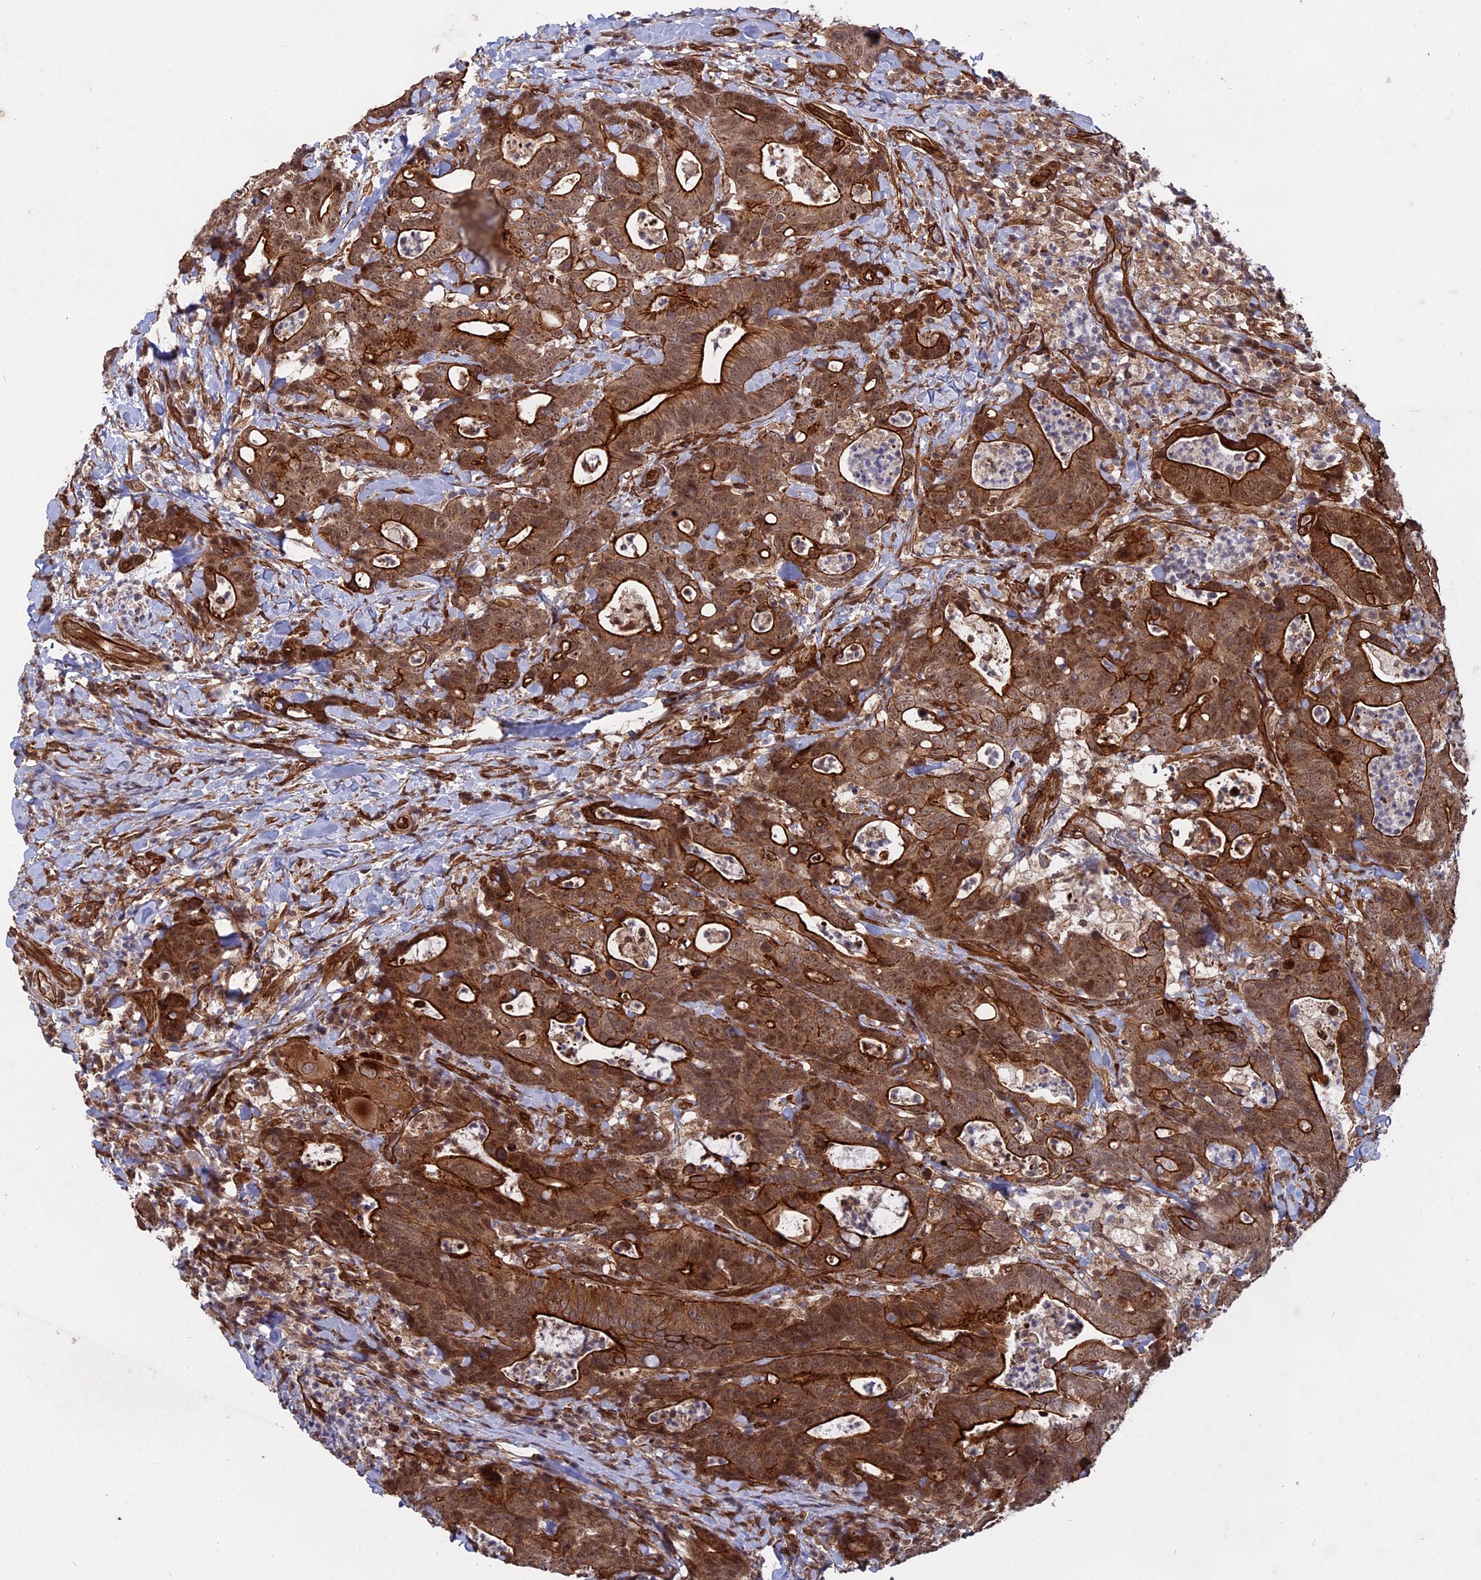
{"staining": {"intensity": "strong", "quantity": ">75%", "location": "cytoplasmic/membranous,nuclear"}, "tissue": "colorectal cancer", "cell_type": "Tumor cells", "image_type": "cancer", "snomed": [{"axis": "morphology", "description": "Adenocarcinoma, NOS"}, {"axis": "topography", "description": "Colon"}], "caption": "Strong cytoplasmic/membranous and nuclear positivity is appreciated in approximately >75% of tumor cells in colorectal cancer.", "gene": "NOSIP", "patient": {"sex": "female", "age": 82}}